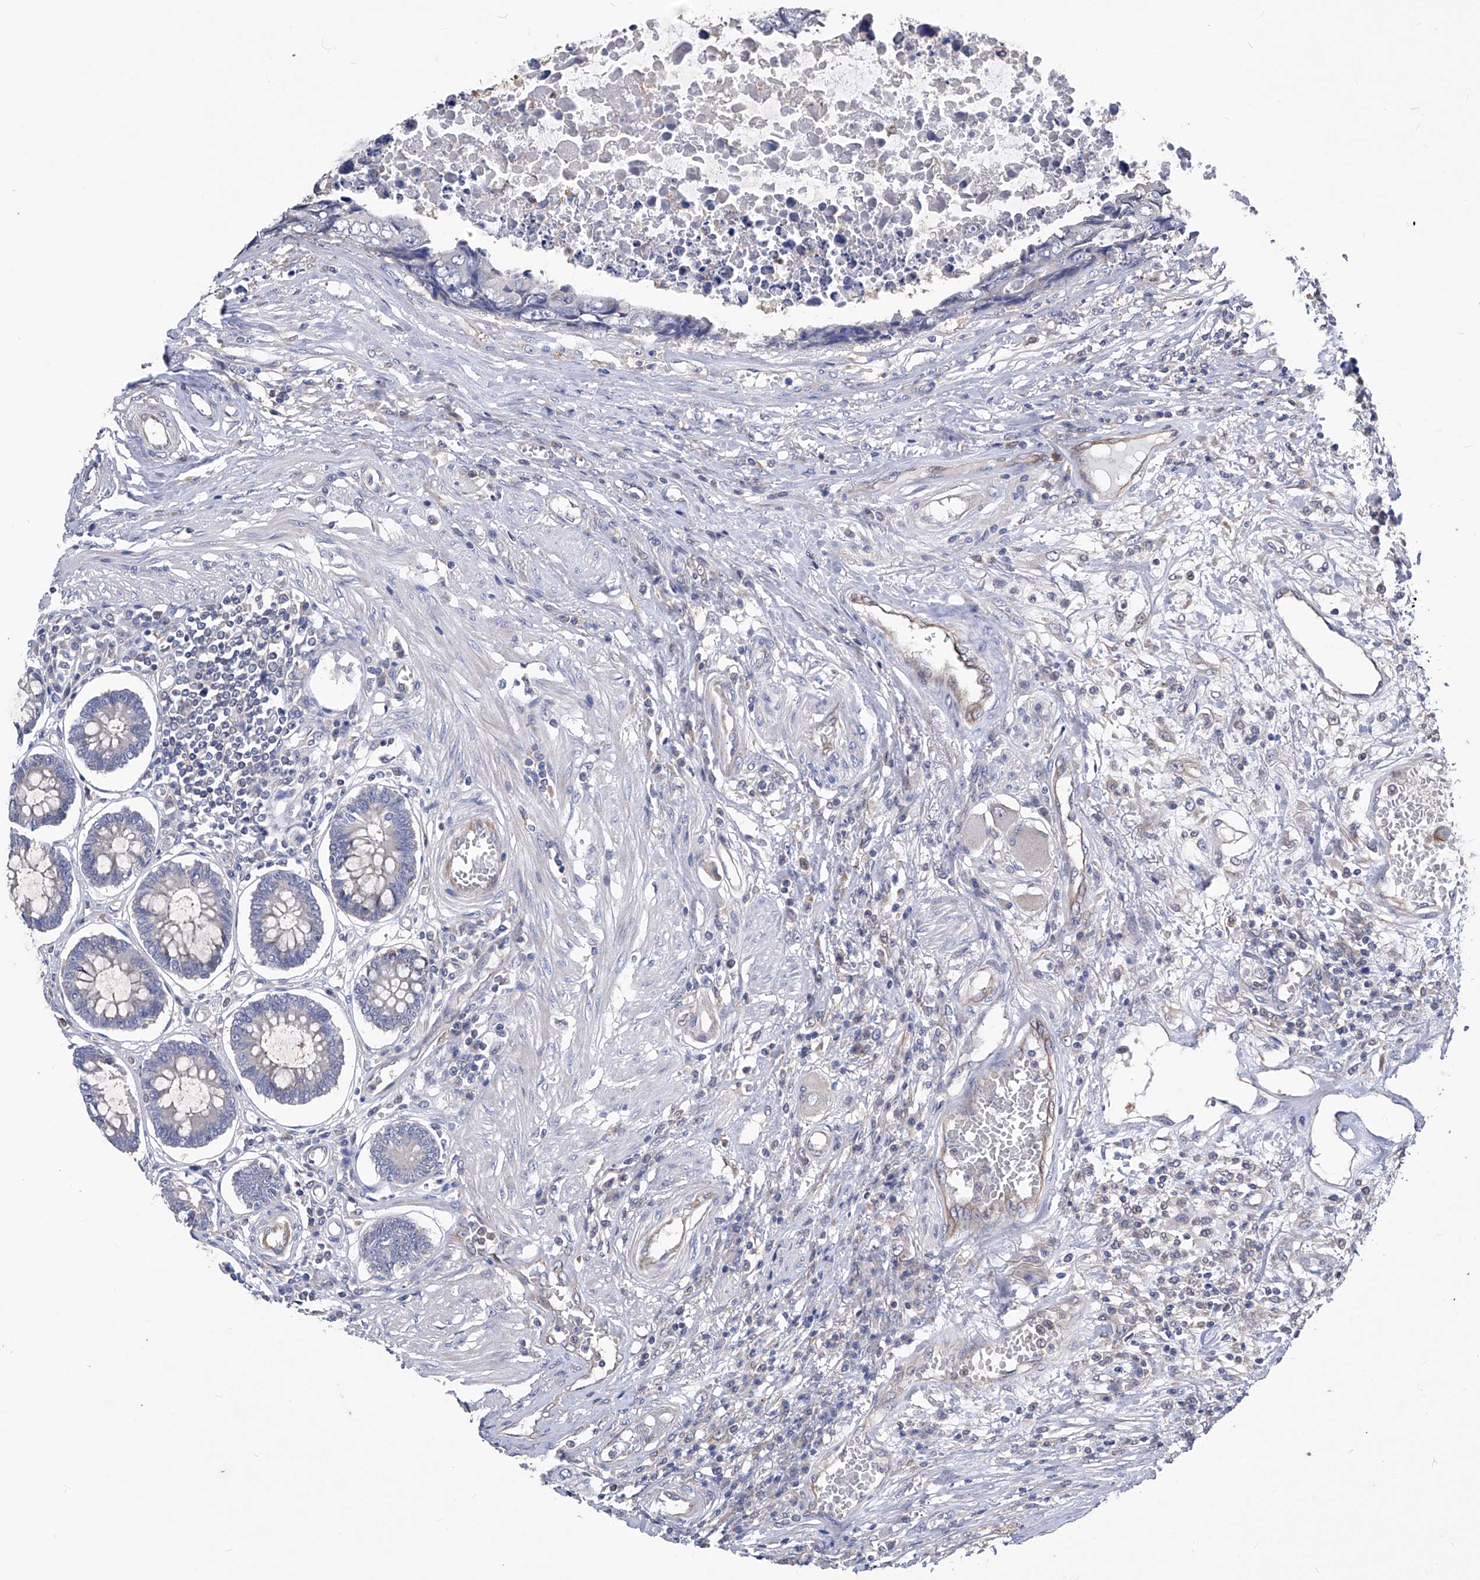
{"staining": {"intensity": "negative", "quantity": "none", "location": "none"}, "tissue": "colorectal cancer", "cell_type": "Tumor cells", "image_type": "cancer", "snomed": [{"axis": "morphology", "description": "Adenocarcinoma, NOS"}, {"axis": "topography", "description": "Rectum"}], "caption": "Immunohistochemistry image of human adenocarcinoma (colorectal) stained for a protein (brown), which shows no expression in tumor cells.", "gene": "SPATA20", "patient": {"sex": "male", "age": 84}}